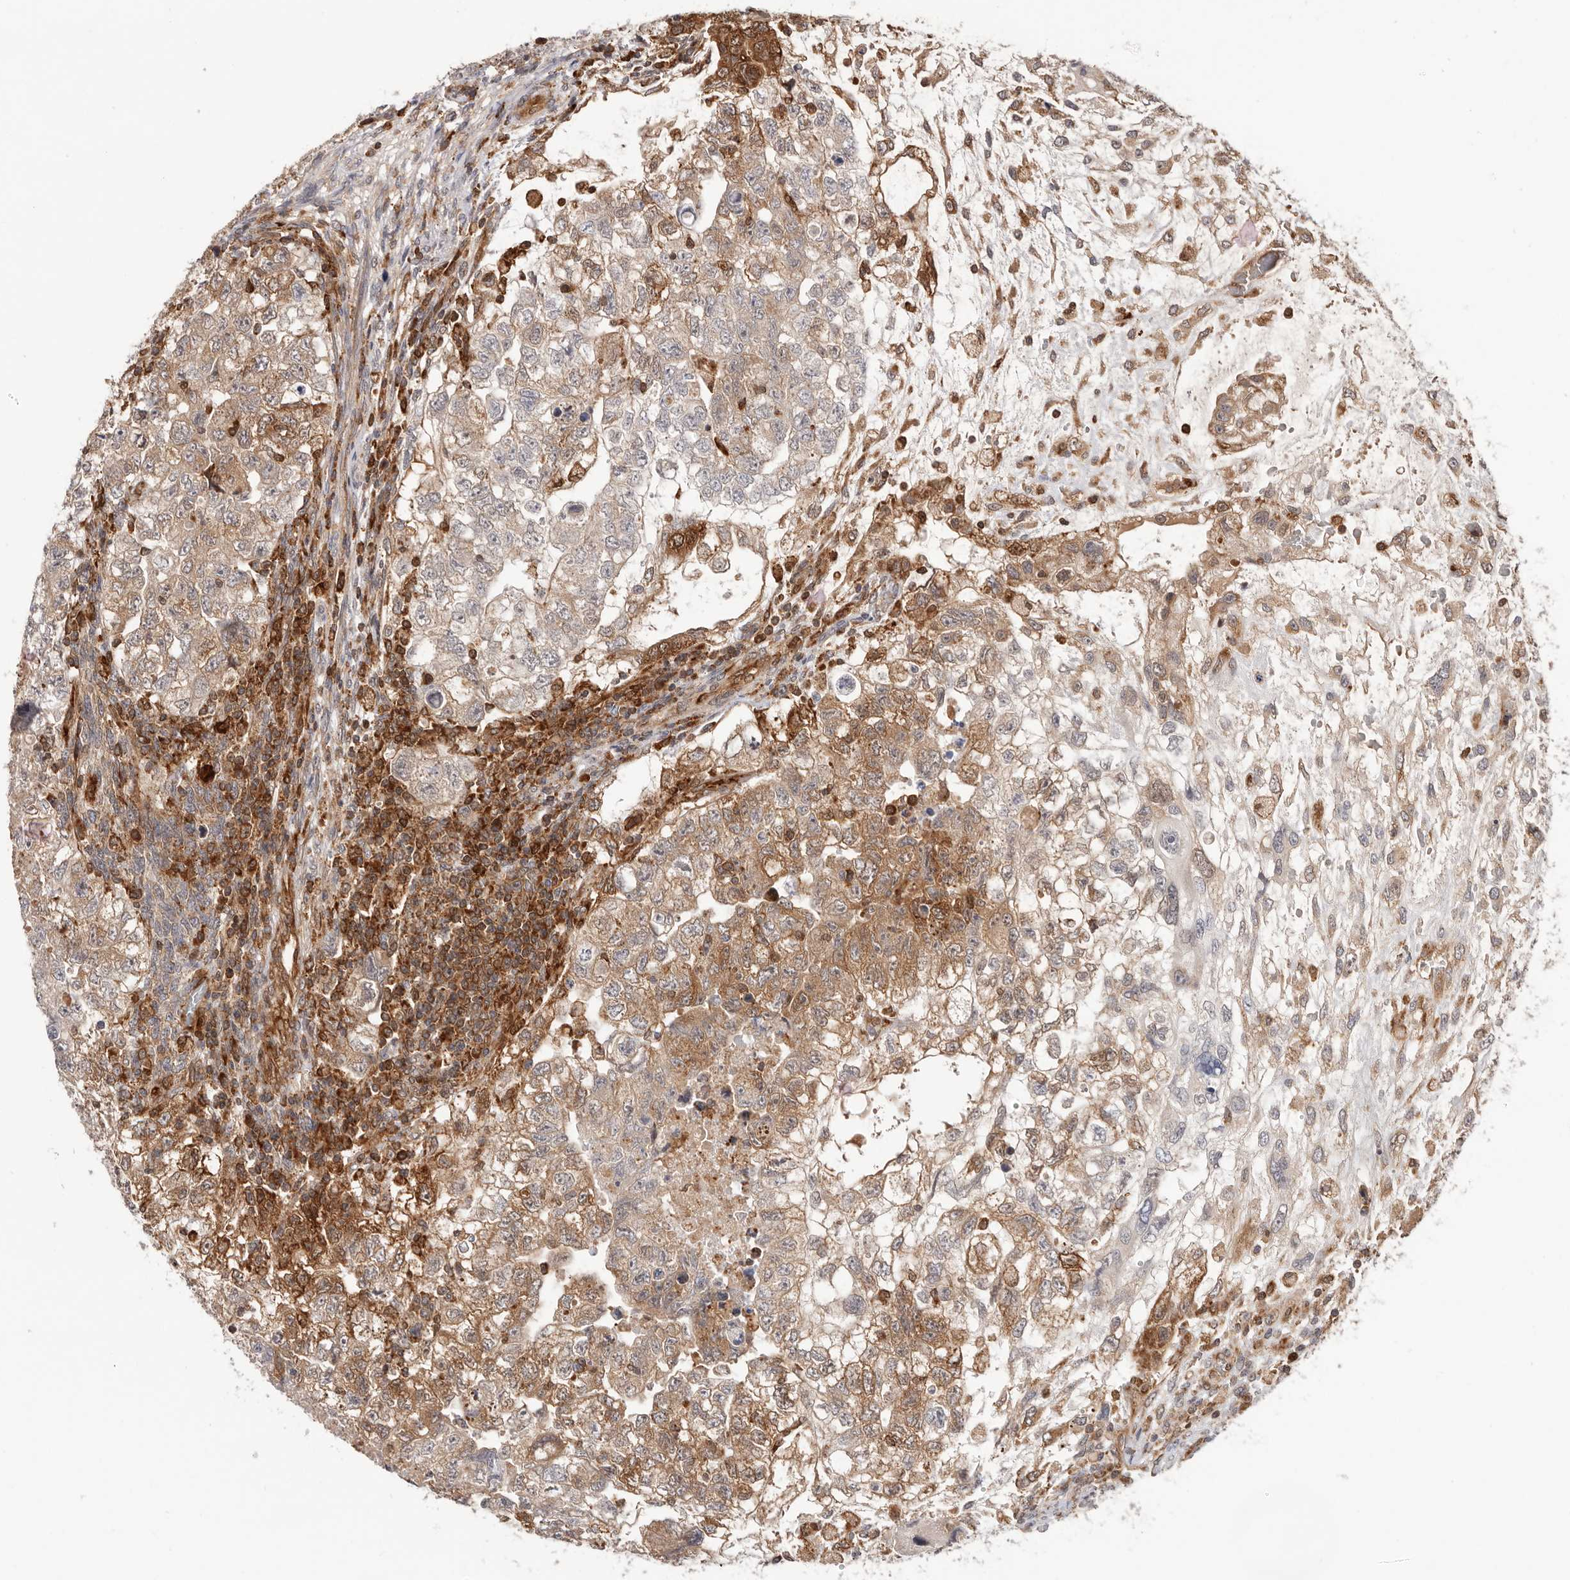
{"staining": {"intensity": "moderate", "quantity": "<25%", "location": "cytoplasmic/membranous"}, "tissue": "testis cancer", "cell_type": "Tumor cells", "image_type": "cancer", "snomed": [{"axis": "morphology", "description": "Carcinoma, Embryonal, NOS"}, {"axis": "topography", "description": "Testis"}], "caption": "Testis cancer stained with immunohistochemistry shows moderate cytoplasmic/membranous expression in about <25% of tumor cells. Nuclei are stained in blue.", "gene": "RNF213", "patient": {"sex": "male", "age": 37}}